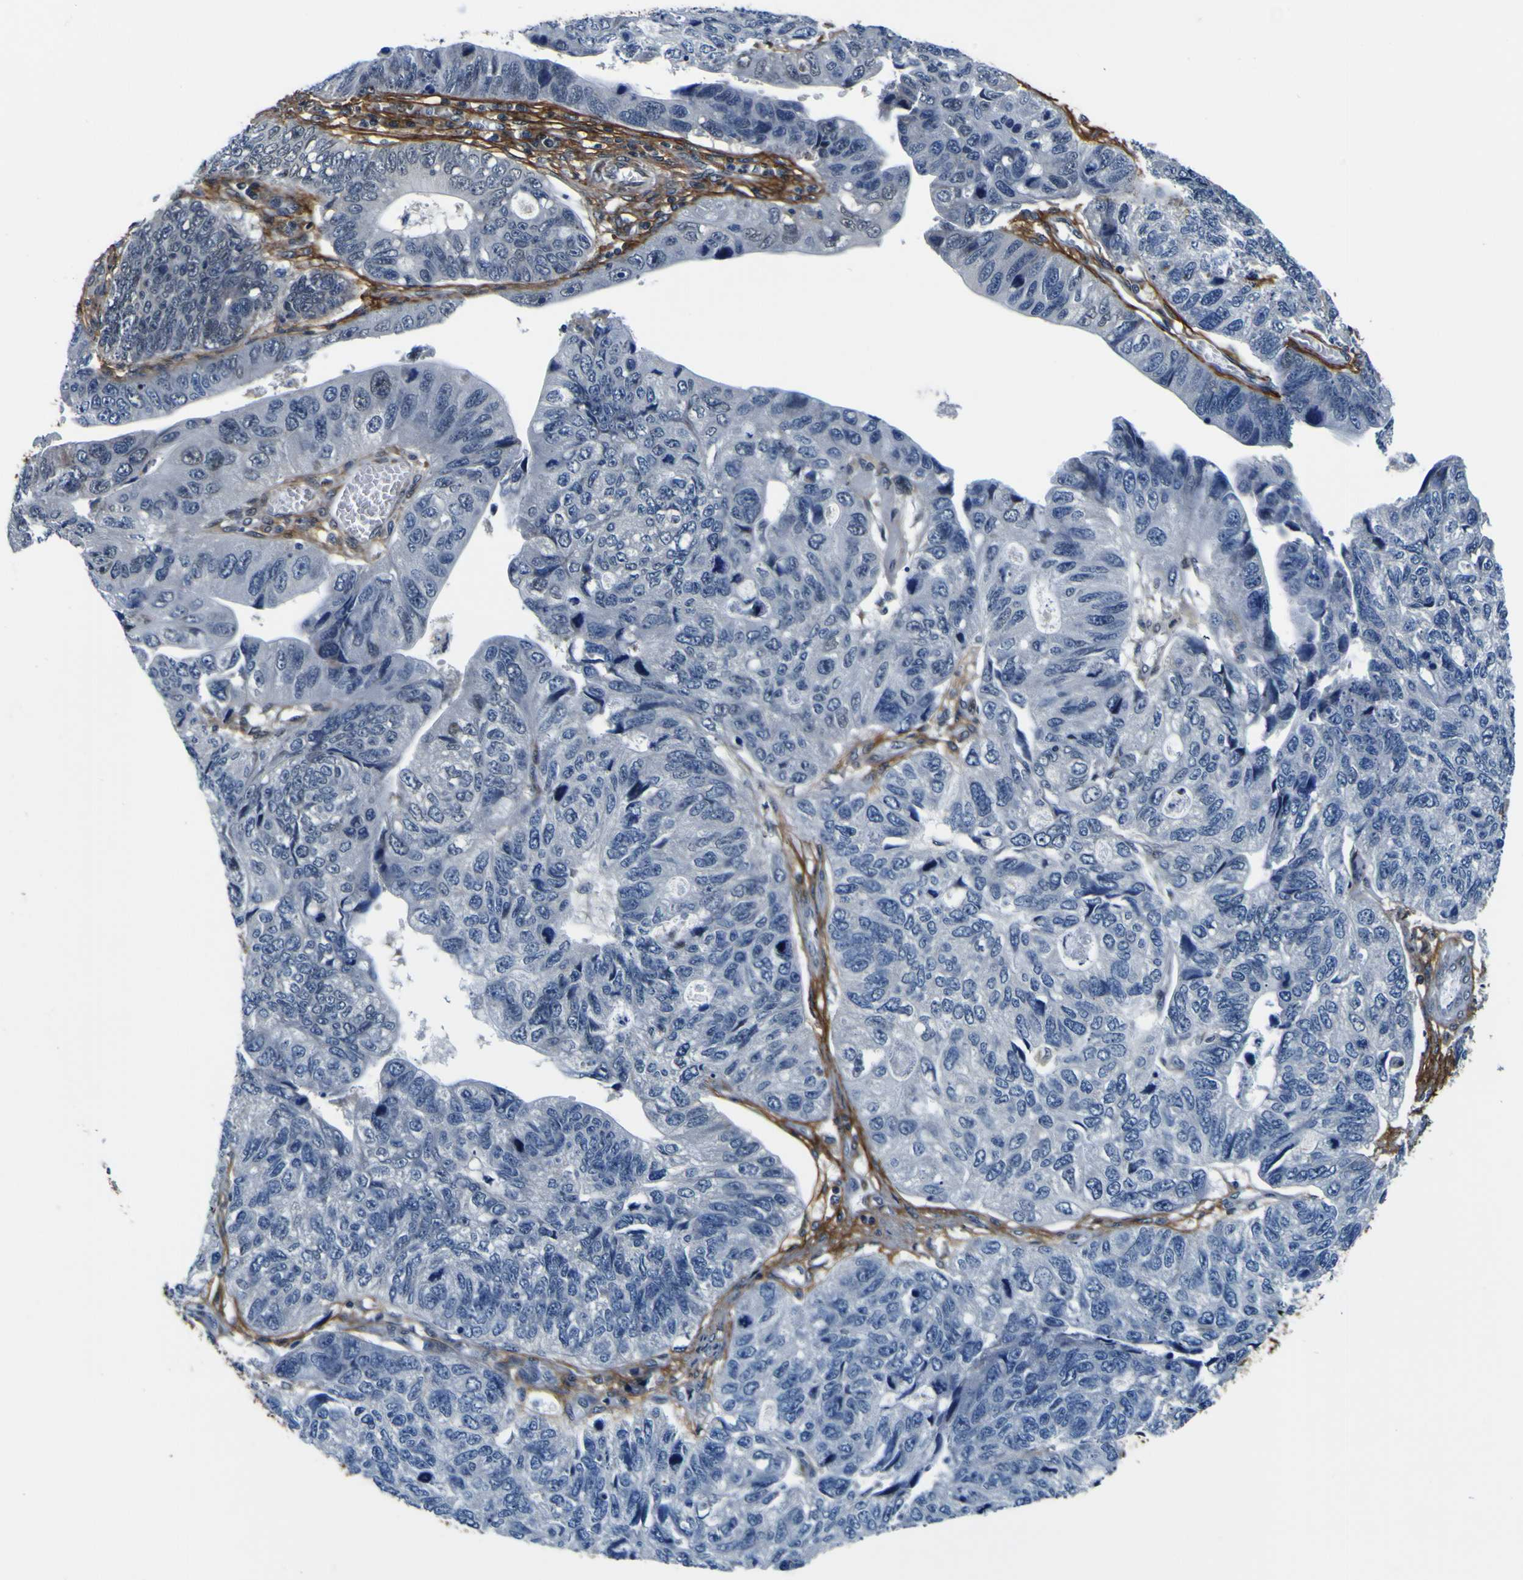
{"staining": {"intensity": "negative", "quantity": "none", "location": "none"}, "tissue": "stomach cancer", "cell_type": "Tumor cells", "image_type": "cancer", "snomed": [{"axis": "morphology", "description": "Adenocarcinoma, NOS"}, {"axis": "topography", "description": "Stomach"}], "caption": "Protein analysis of stomach adenocarcinoma exhibits no significant positivity in tumor cells. Nuclei are stained in blue.", "gene": "POSTN", "patient": {"sex": "male", "age": 59}}